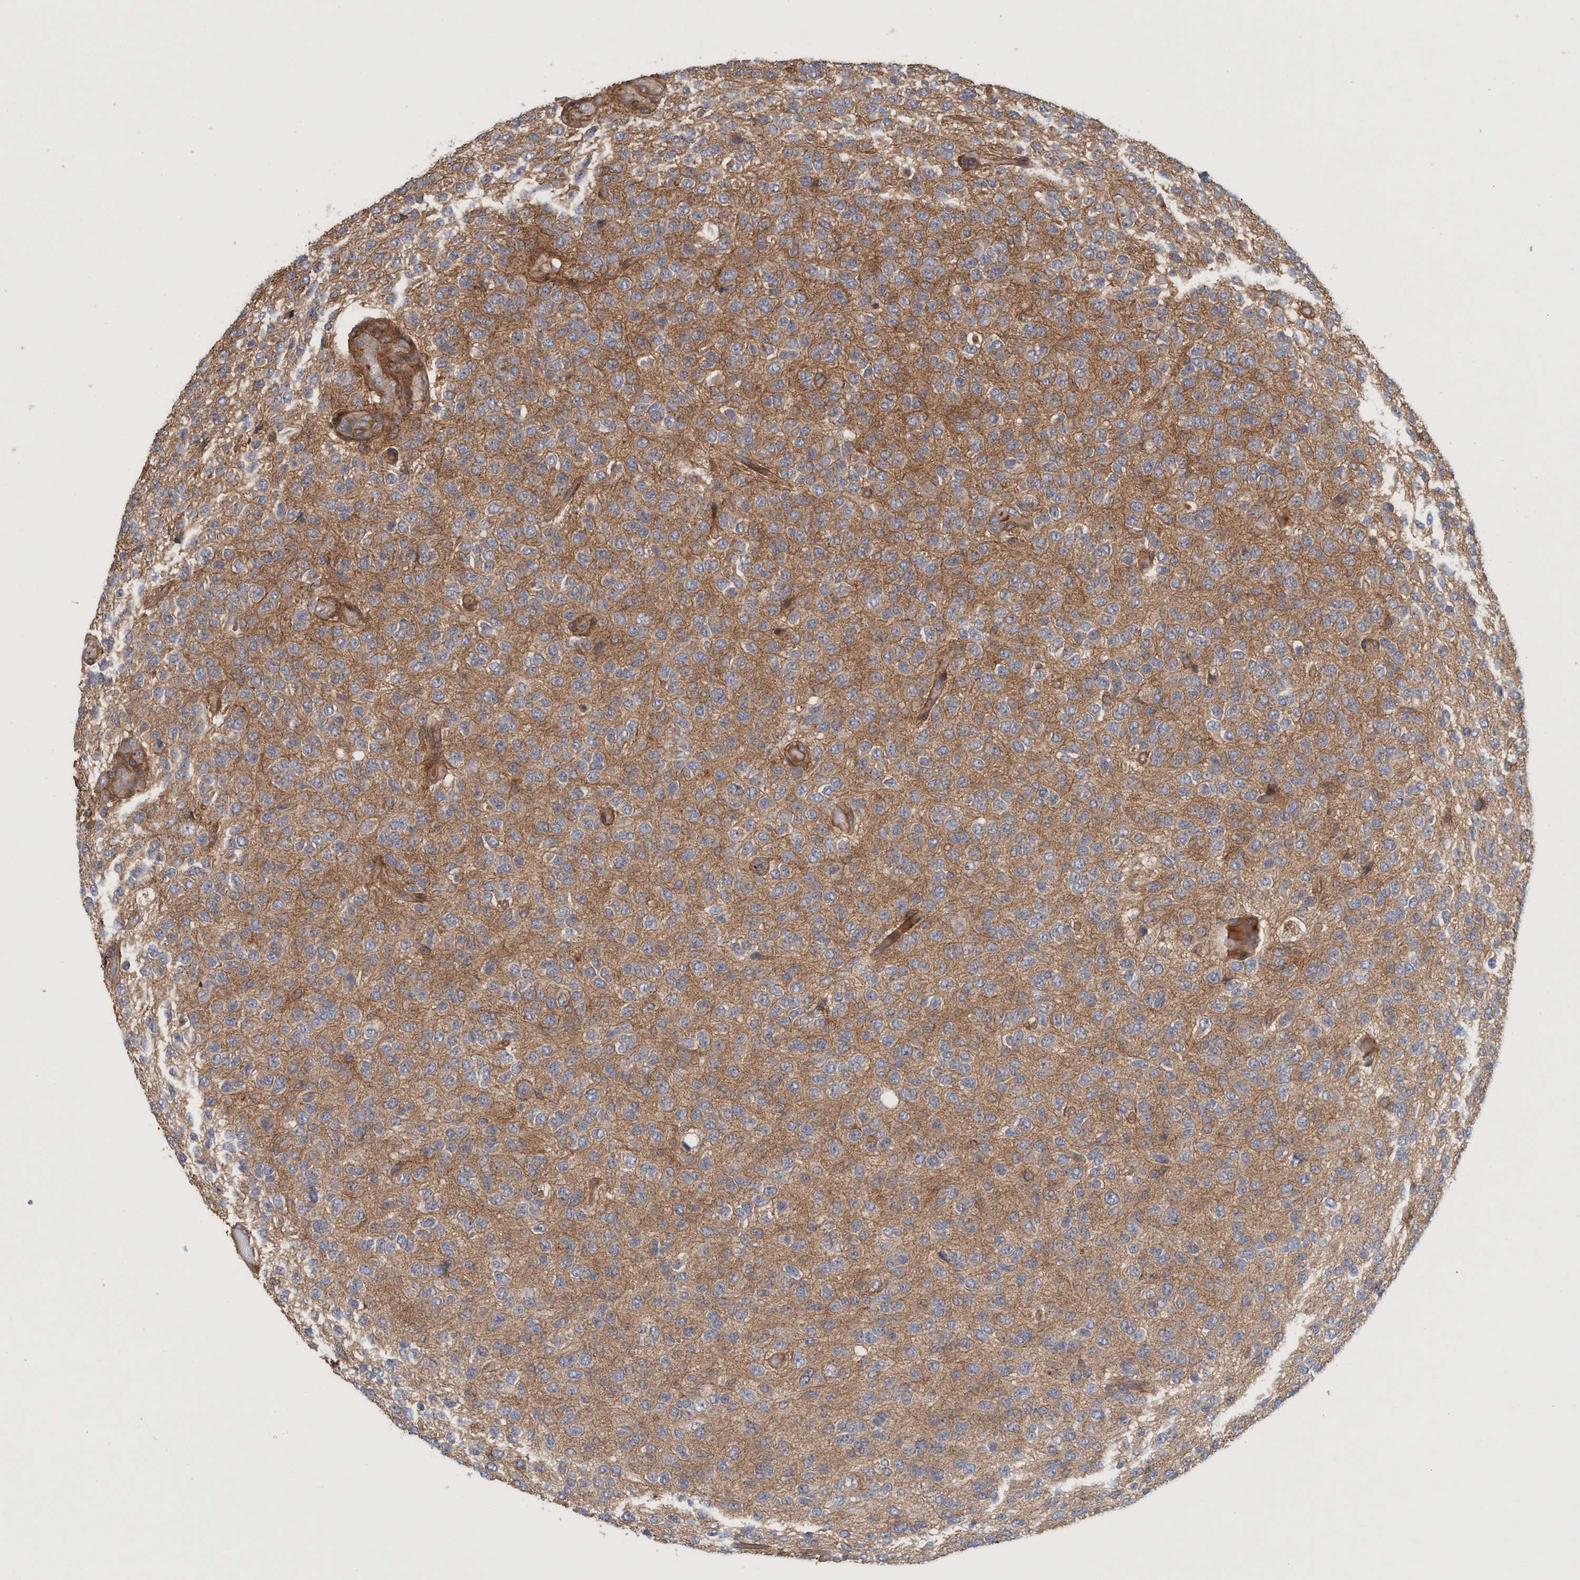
{"staining": {"intensity": "moderate", "quantity": ">75%", "location": "cytoplasmic/membranous"}, "tissue": "glioma", "cell_type": "Tumor cells", "image_type": "cancer", "snomed": [{"axis": "morphology", "description": "Glioma, malignant, High grade"}, {"axis": "topography", "description": "pancreas cauda"}], "caption": "DAB immunohistochemical staining of glioma exhibits moderate cytoplasmic/membranous protein positivity in about >75% of tumor cells.", "gene": "SPECC1", "patient": {"sex": "male", "age": 60}}